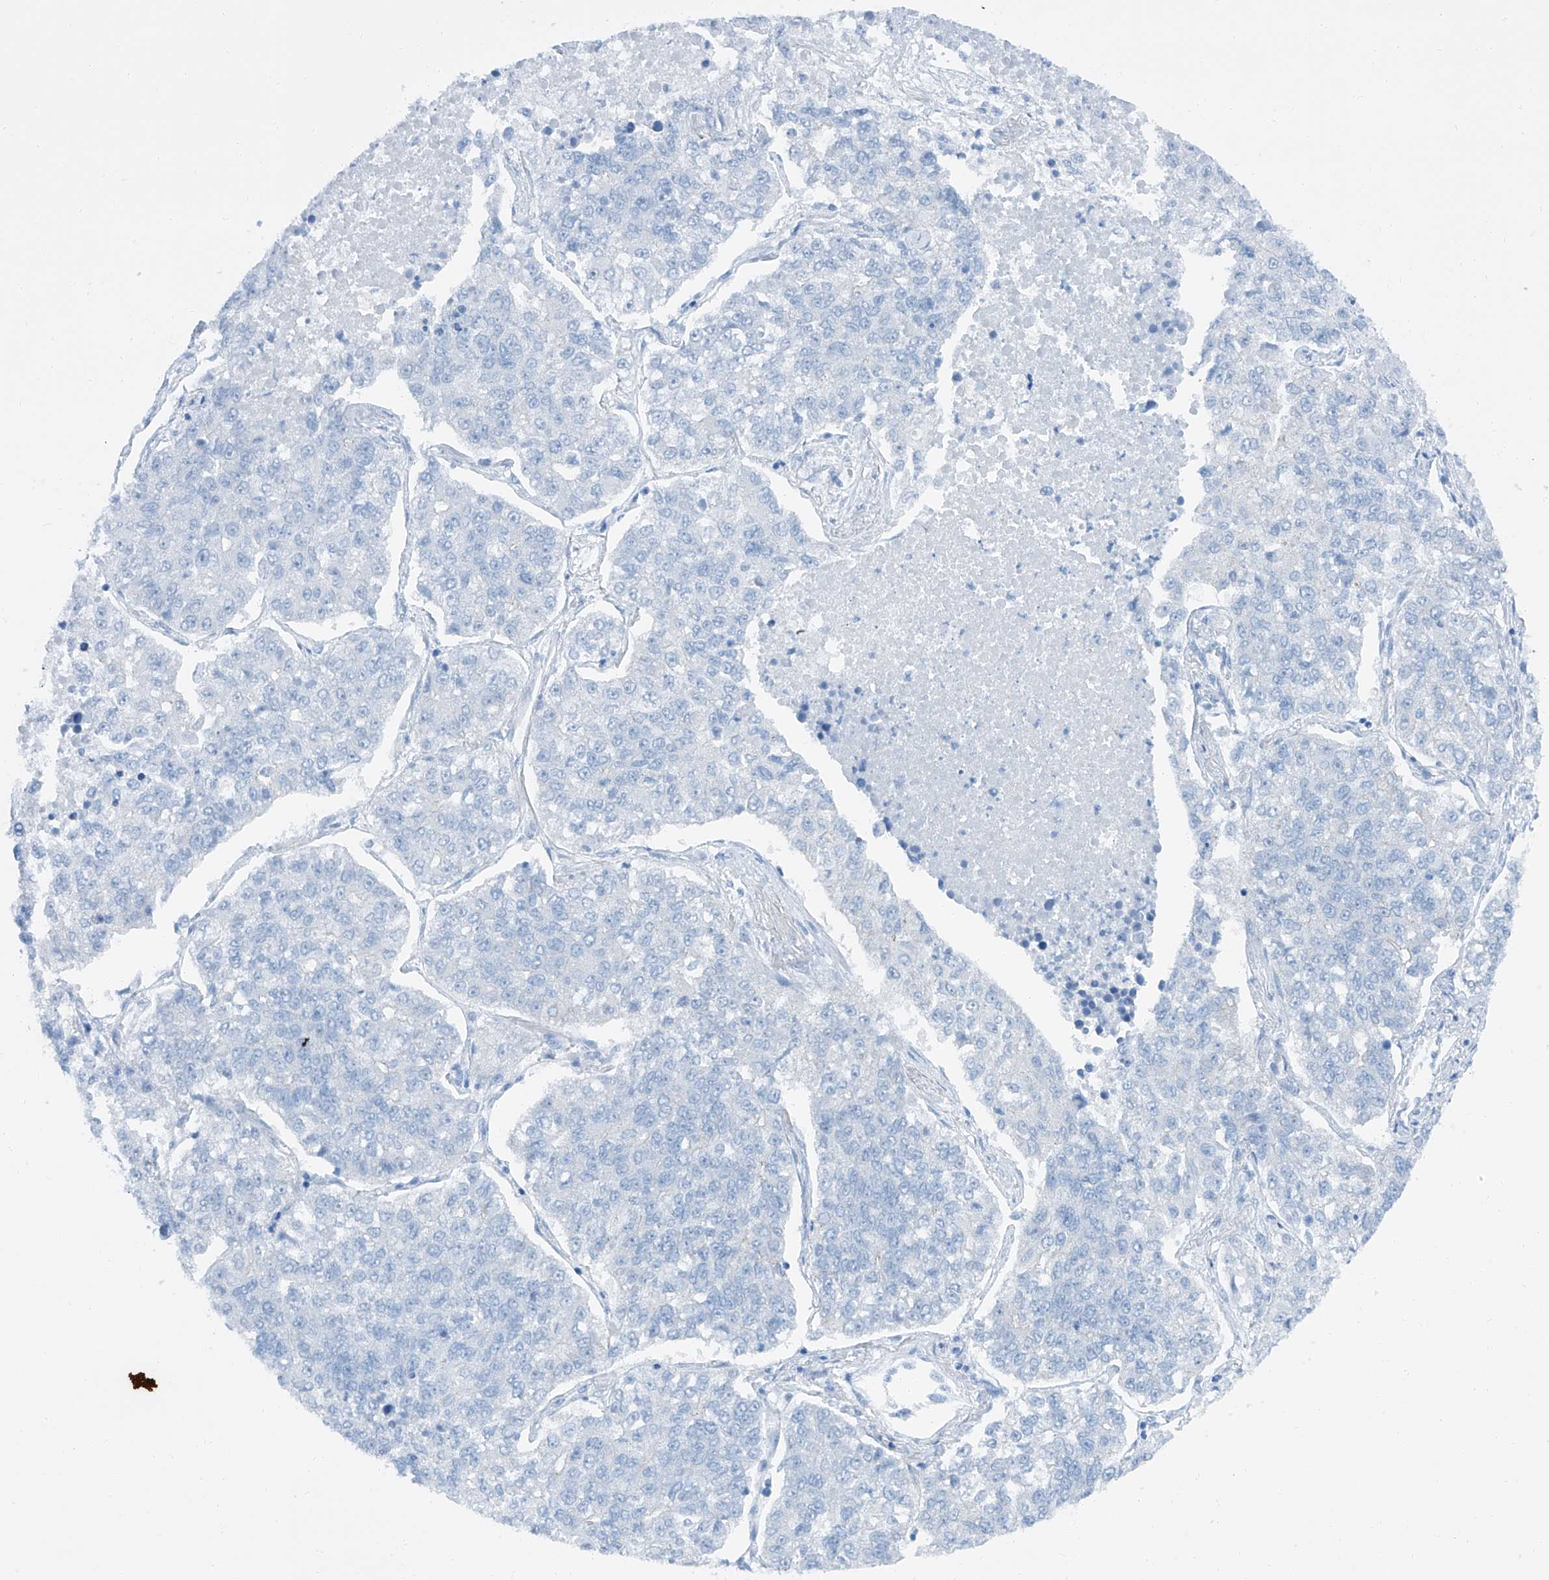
{"staining": {"intensity": "negative", "quantity": "none", "location": "none"}, "tissue": "lung cancer", "cell_type": "Tumor cells", "image_type": "cancer", "snomed": [{"axis": "morphology", "description": "Adenocarcinoma, NOS"}, {"axis": "topography", "description": "Lung"}], "caption": "This is a photomicrograph of immunohistochemistry staining of adenocarcinoma (lung), which shows no staining in tumor cells.", "gene": "MAGI1", "patient": {"sex": "male", "age": 49}}